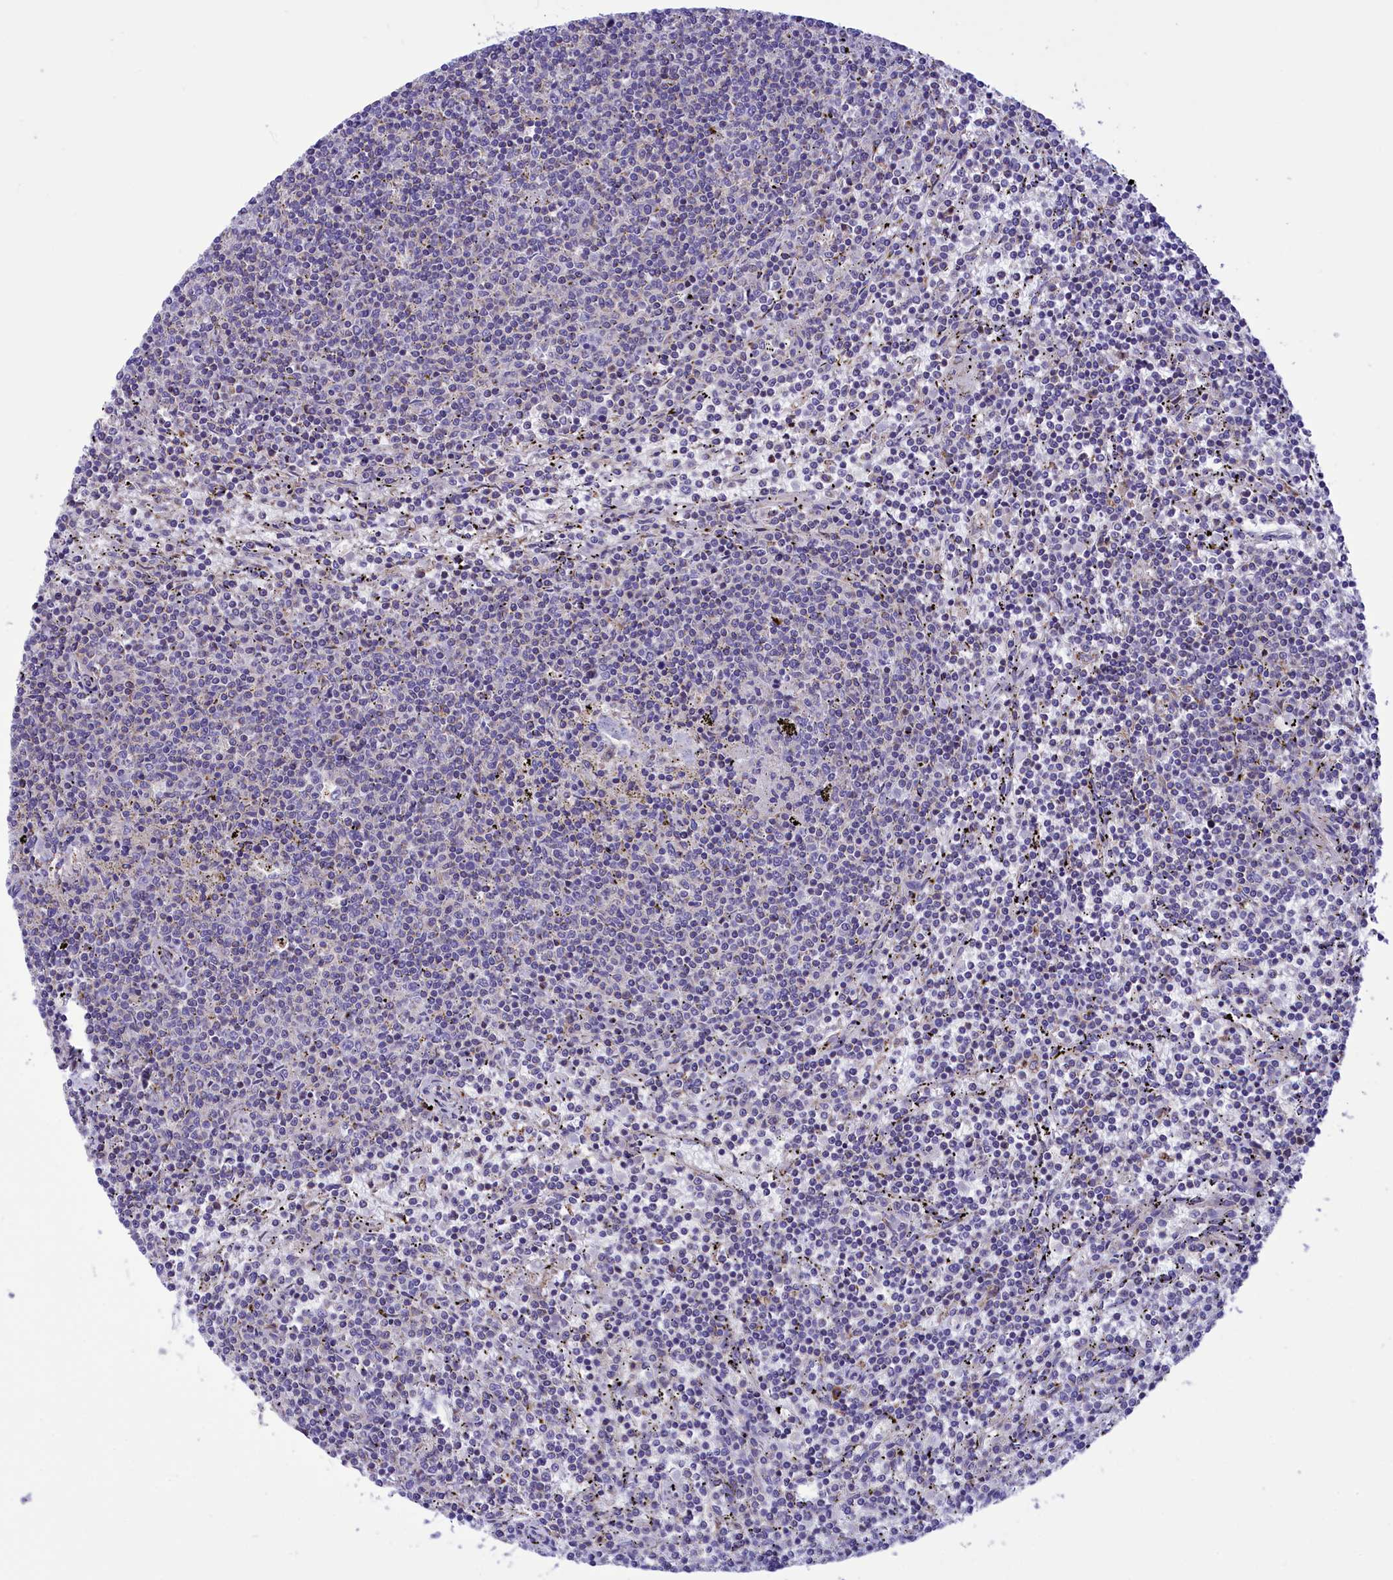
{"staining": {"intensity": "negative", "quantity": "none", "location": "none"}, "tissue": "lymphoma", "cell_type": "Tumor cells", "image_type": "cancer", "snomed": [{"axis": "morphology", "description": "Malignant lymphoma, non-Hodgkin's type, Low grade"}, {"axis": "topography", "description": "Spleen"}], "caption": "Immunohistochemical staining of lymphoma demonstrates no significant positivity in tumor cells.", "gene": "CORO7-PAM16", "patient": {"sex": "female", "age": 50}}